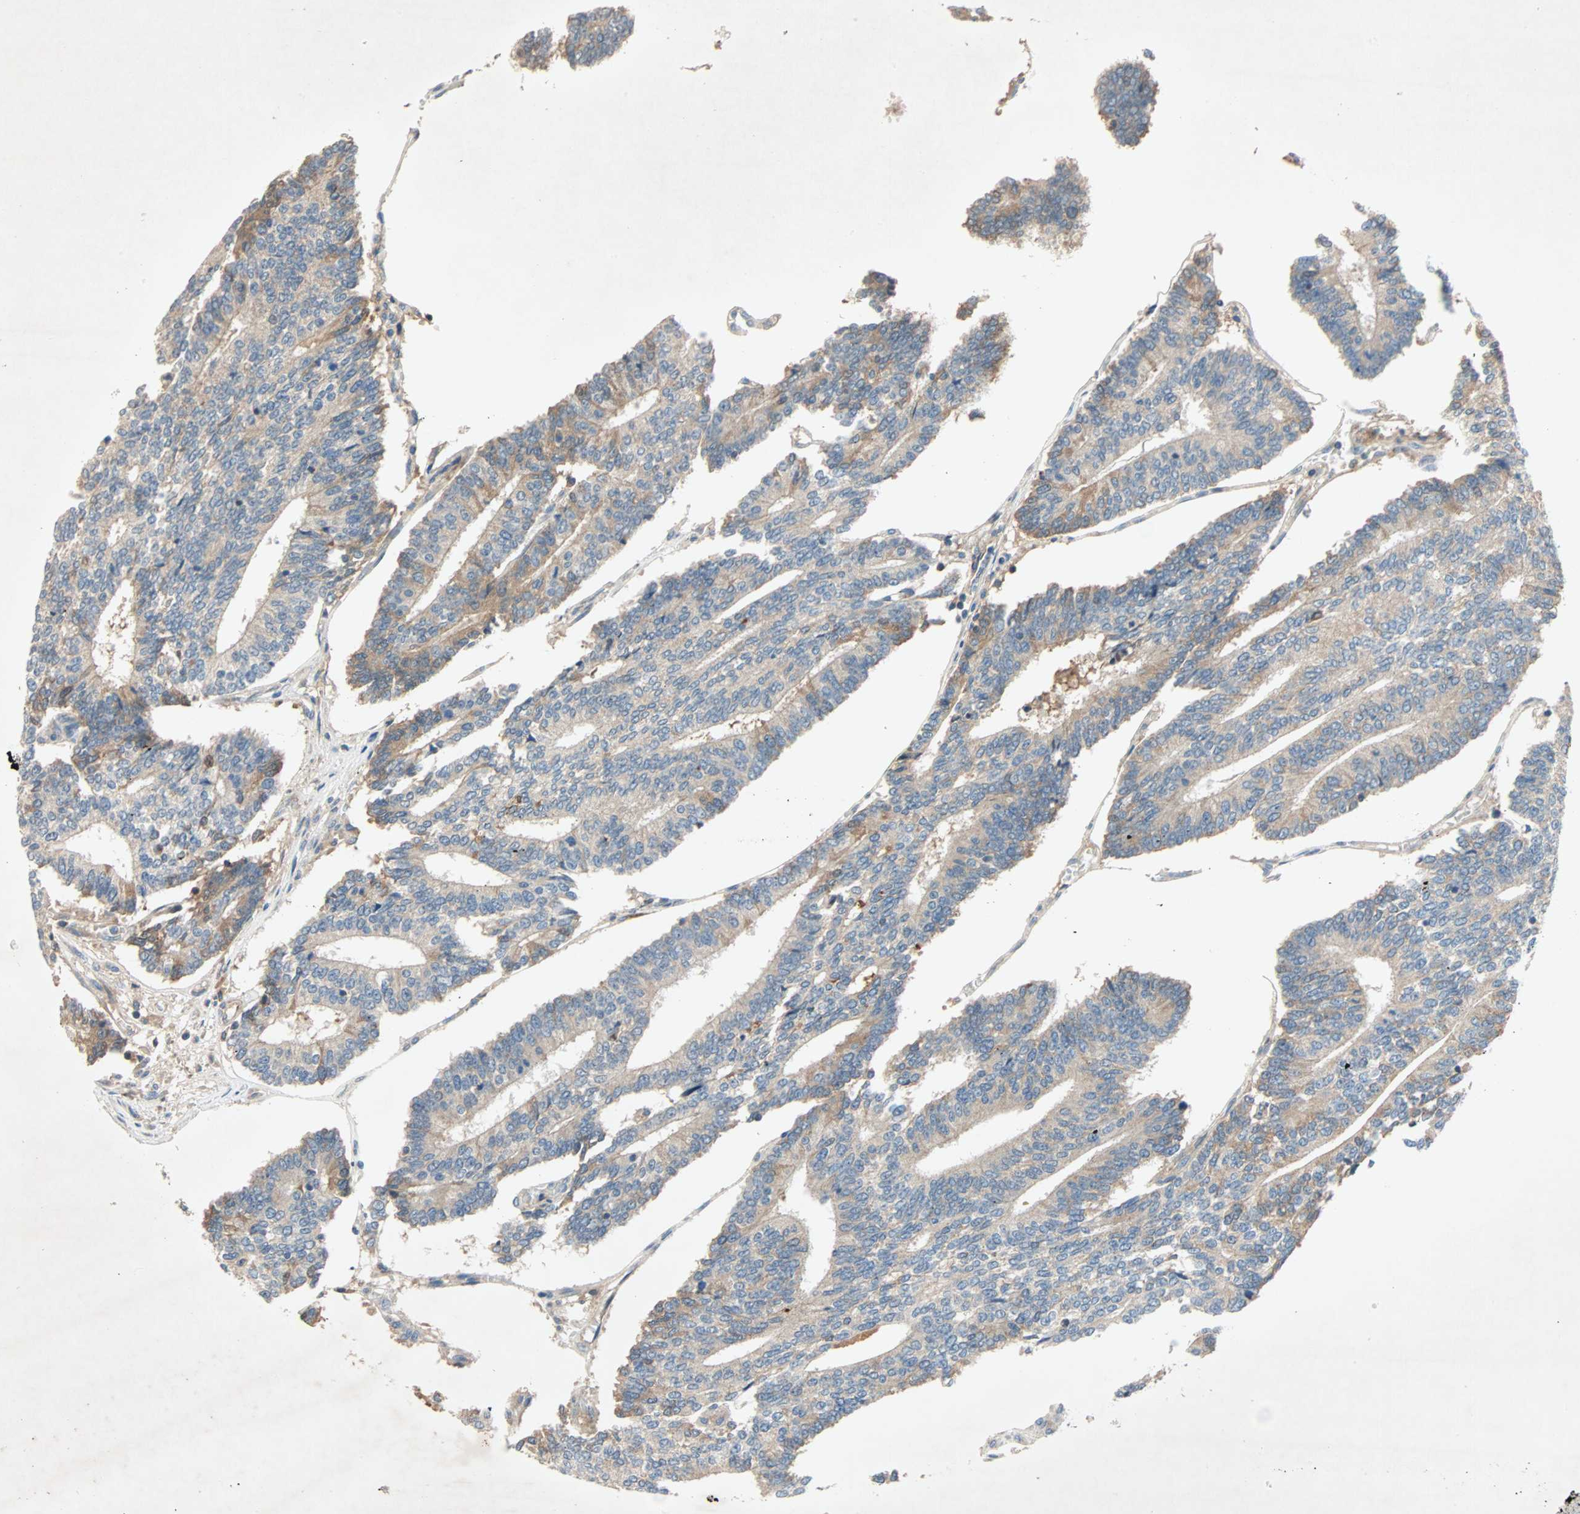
{"staining": {"intensity": "weak", "quantity": ">75%", "location": "cytoplasmic/membranous"}, "tissue": "prostate cancer", "cell_type": "Tumor cells", "image_type": "cancer", "snomed": [{"axis": "morphology", "description": "Adenocarcinoma, High grade"}, {"axis": "topography", "description": "Prostate"}], "caption": "Immunohistochemical staining of adenocarcinoma (high-grade) (prostate) displays low levels of weak cytoplasmic/membranous protein positivity in approximately >75% of tumor cells.", "gene": "XYLT1", "patient": {"sex": "male", "age": 55}}